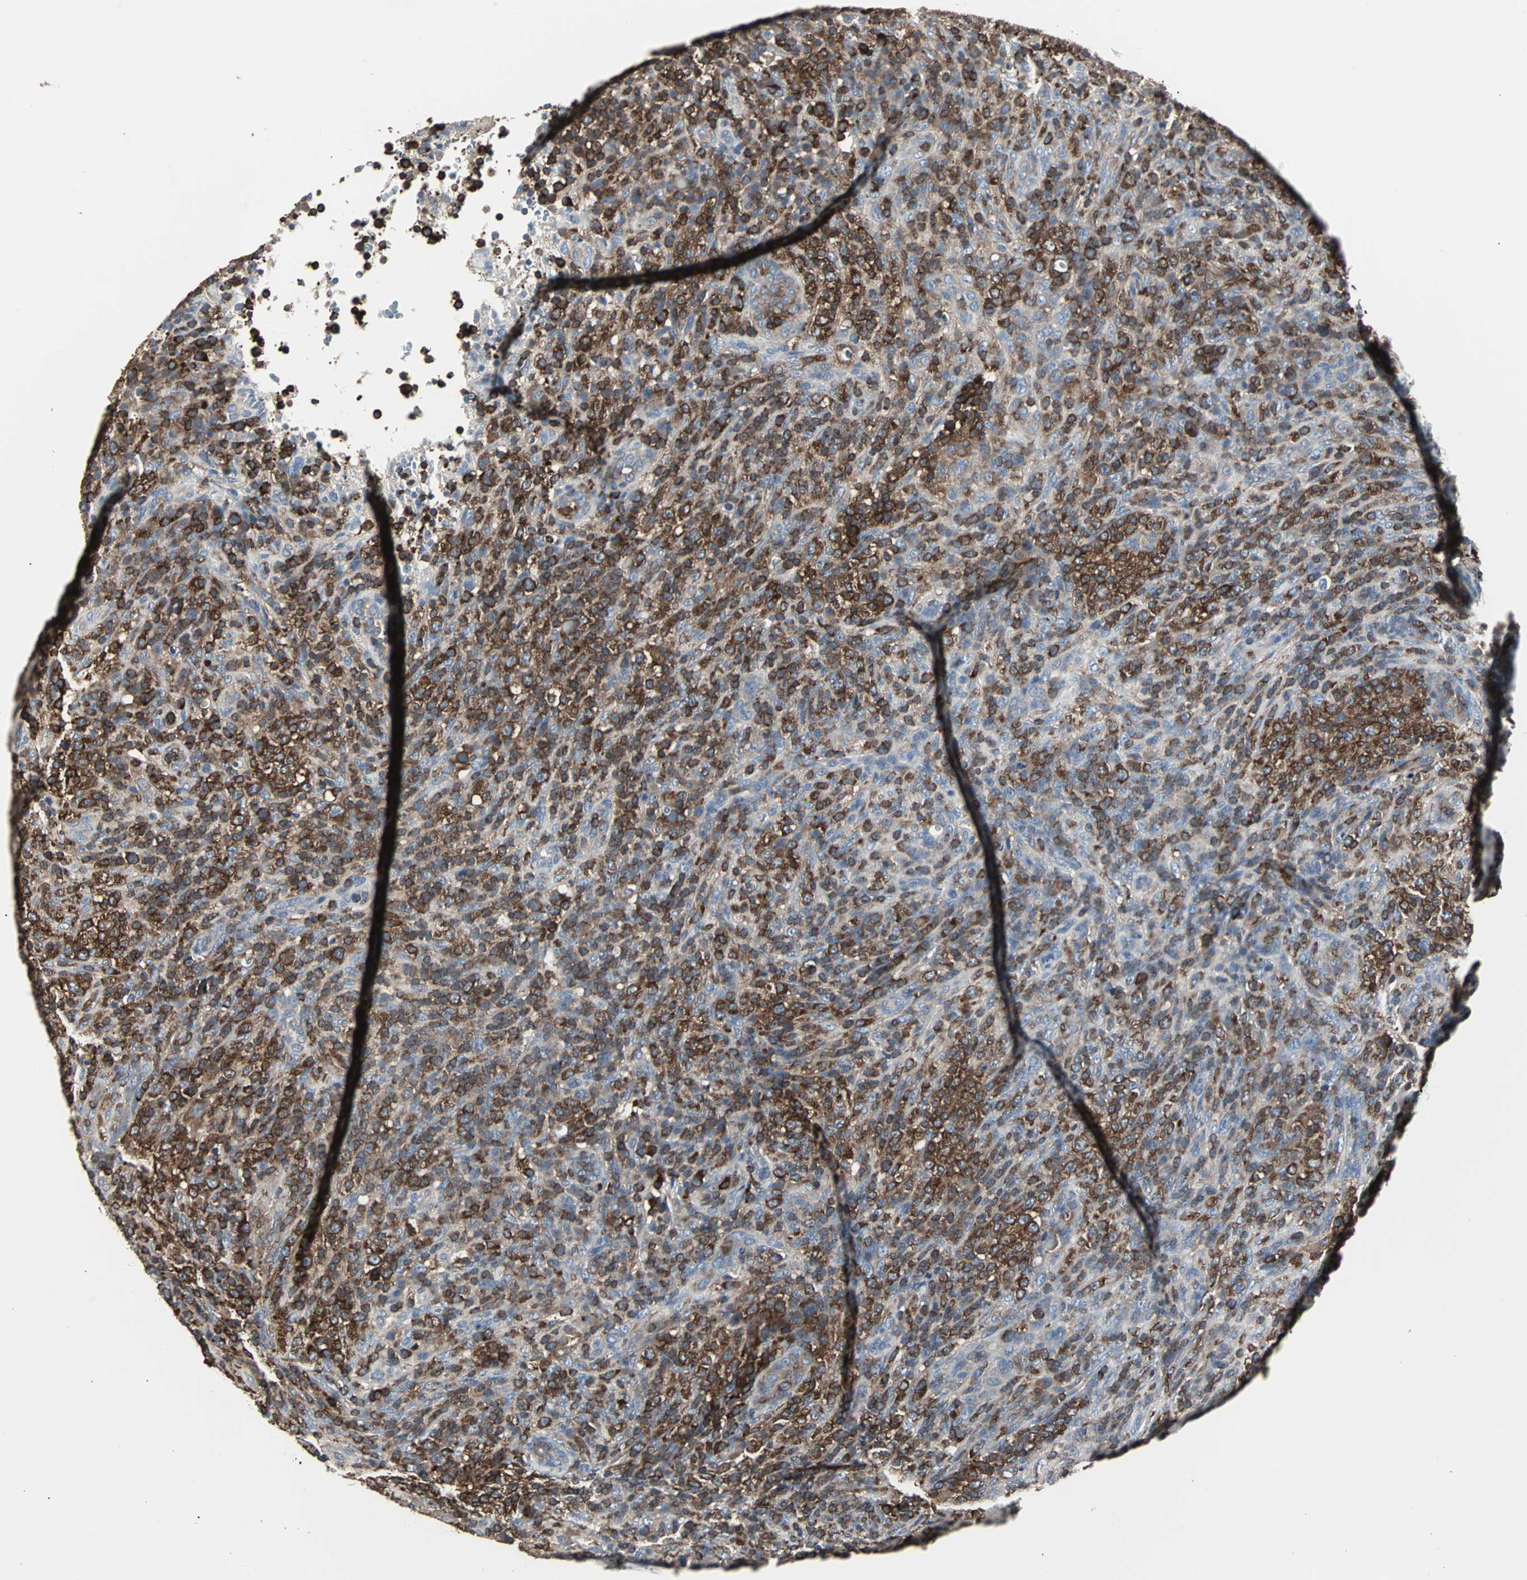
{"staining": {"intensity": "strong", "quantity": ">75%", "location": "cytoplasmic/membranous"}, "tissue": "lymphoma", "cell_type": "Tumor cells", "image_type": "cancer", "snomed": [{"axis": "morphology", "description": "Malignant lymphoma, non-Hodgkin's type, High grade"}, {"axis": "topography", "description": "Lymph node"}], "caption": "Immunohistochemistry of lymphoma exhibits high levels of strong cytoplasmic/membranous expression in about >75% of tumor cells.", "gene": "LRRFIP1", "patient": {"sex": "female", "age": 76}}